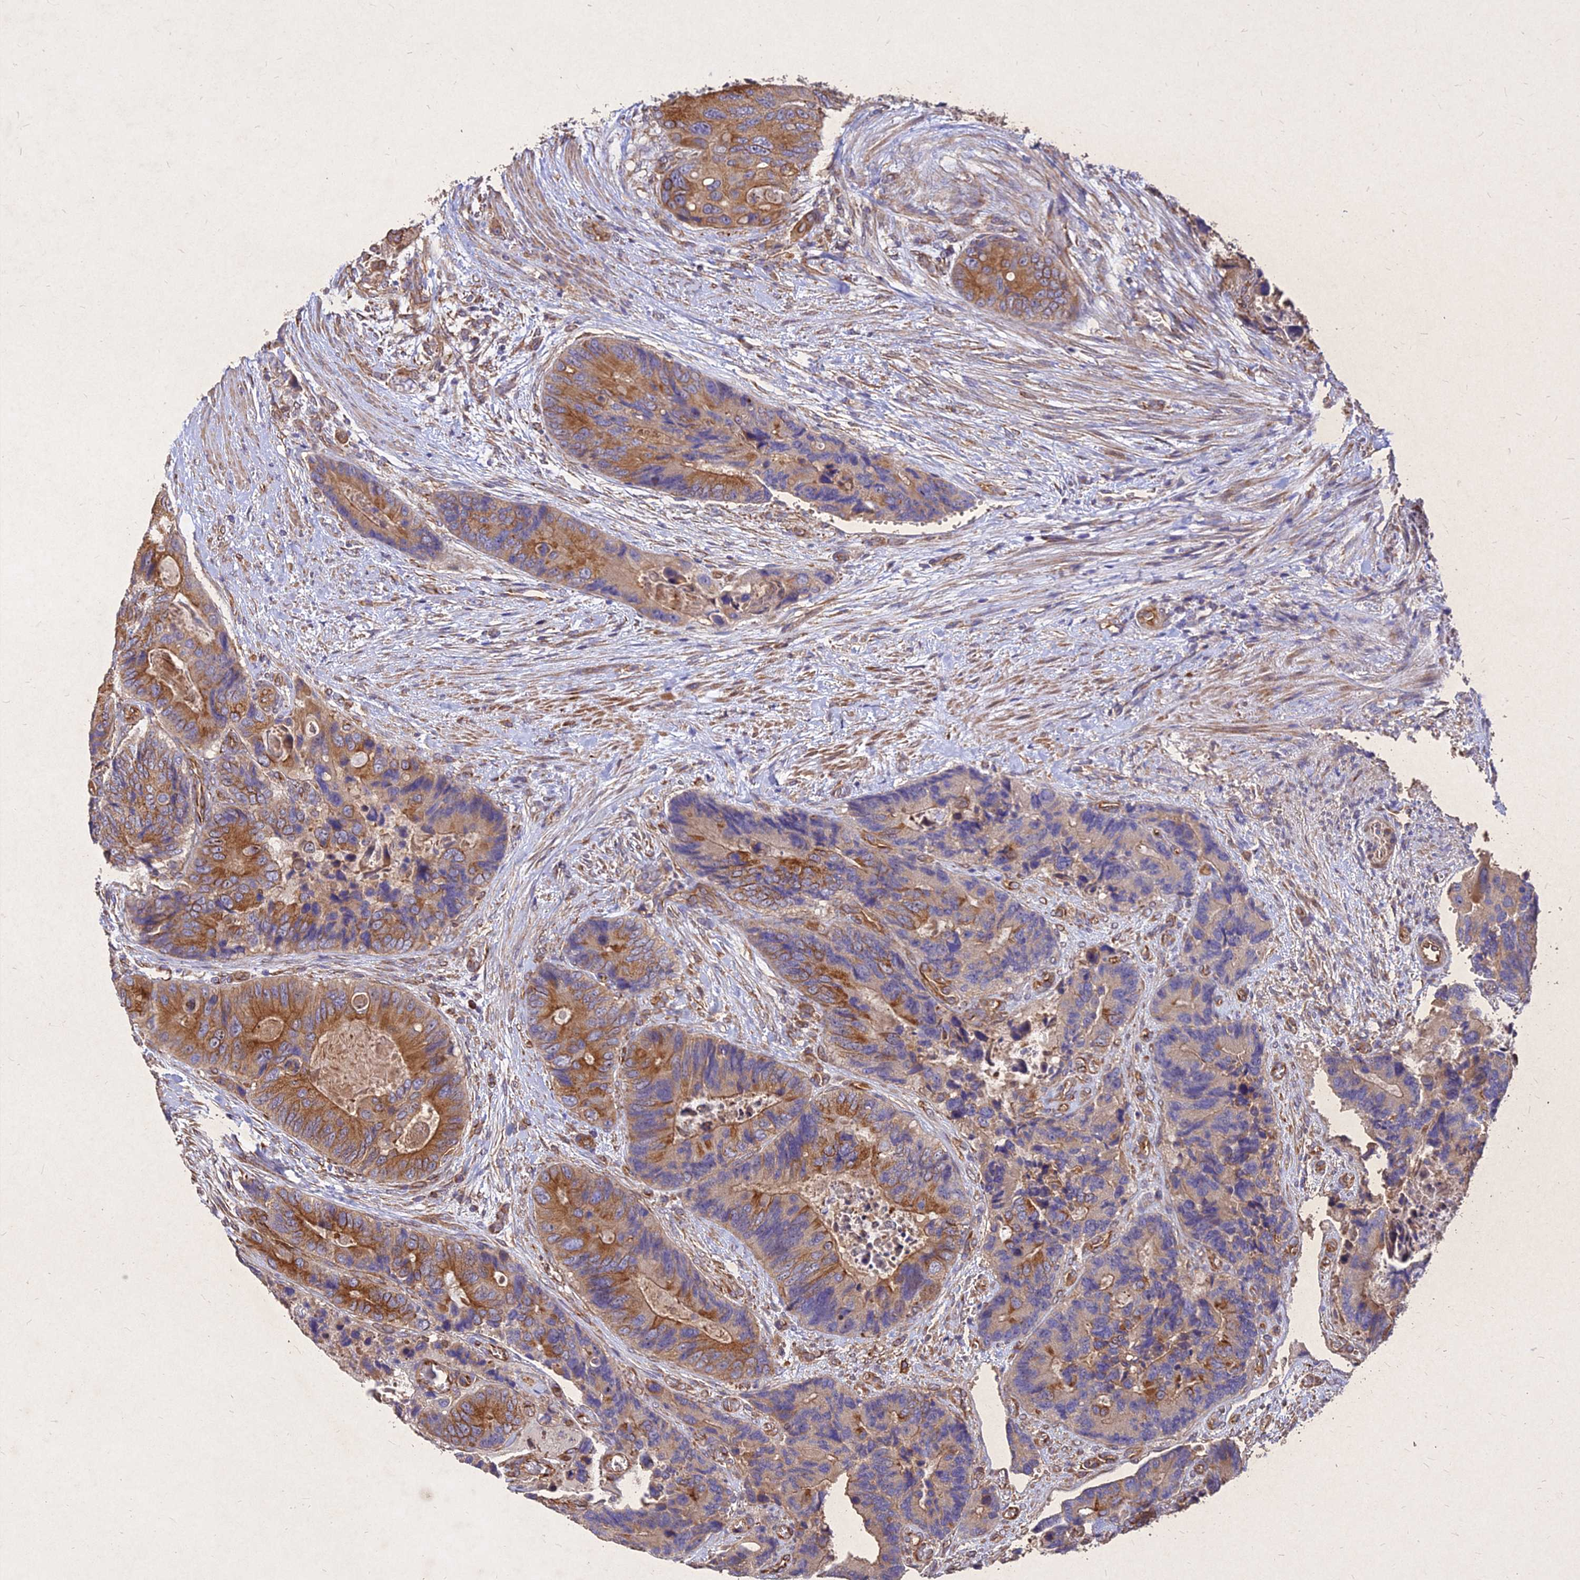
{"staining": {"intensity": "moderate", "quantity": "25%-75%", "location": "cytoplasmic/membranous"}, "tissue": "colorectal cancer", "cell_type": "Tumor cells", "image_type": "cancer", "snomed": [{"axis": "morphology", "description": "Adenocarcinoma, NOS"}, {"axis": "topography", "description": "Colon"}], "caption": "Approximately 25%-75% of tumor cells in human adenocarcinoma (colorectal) demonstrate moderate cytoplasmic/membranous protein positivity as visualized by brown immunohistochemical staining.", "gene": "SKA1", "patient": {"sex": "male", "age": 84}}